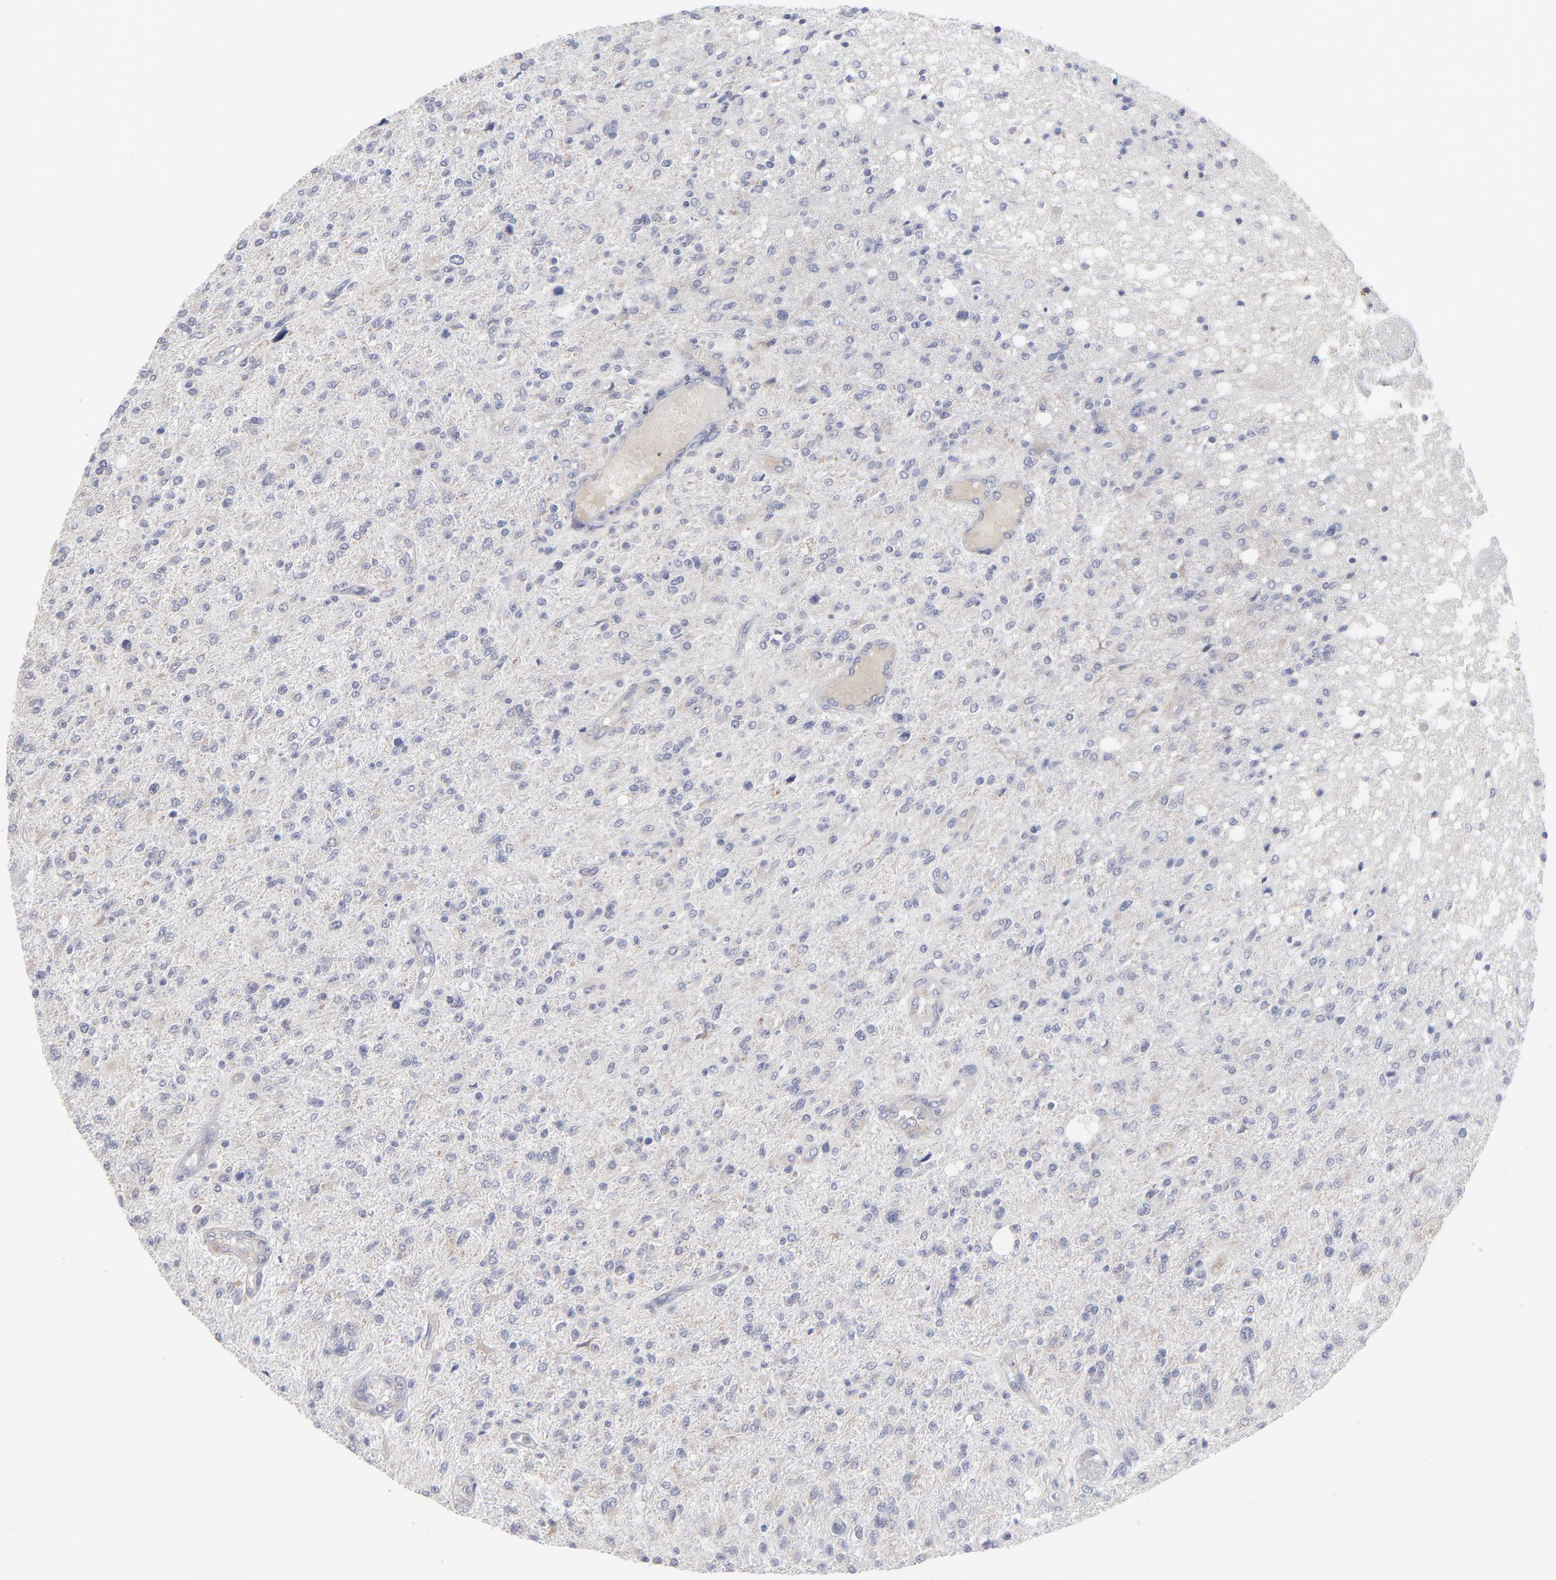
{"staining": {"intensity": "negative", "quantity": "none", "location": "none"}, "tissue": "glioma", "cell_type": "Tumor cells", "image_type": "cancer", "snomed": [{"axis": "morphology", "description": "Glioma, malignant, High grade"}, {"axis": "topography", "description": "Cerebral cortex"}], "caption": "IHC image of neoplastic tissue: glioma stained with DAB (3,3'-diaminobenzidine) displays no significant protein expression in tumor cells. The staining was performed using DAB (3,3'-diaminobenzidine) to visualize the protein expression in brown, while the nuclei were stained in blue with hematoxylin (Magnification: 20x).", "gene": "RPS24", "patient": {"sex": "male", "age": 76}}